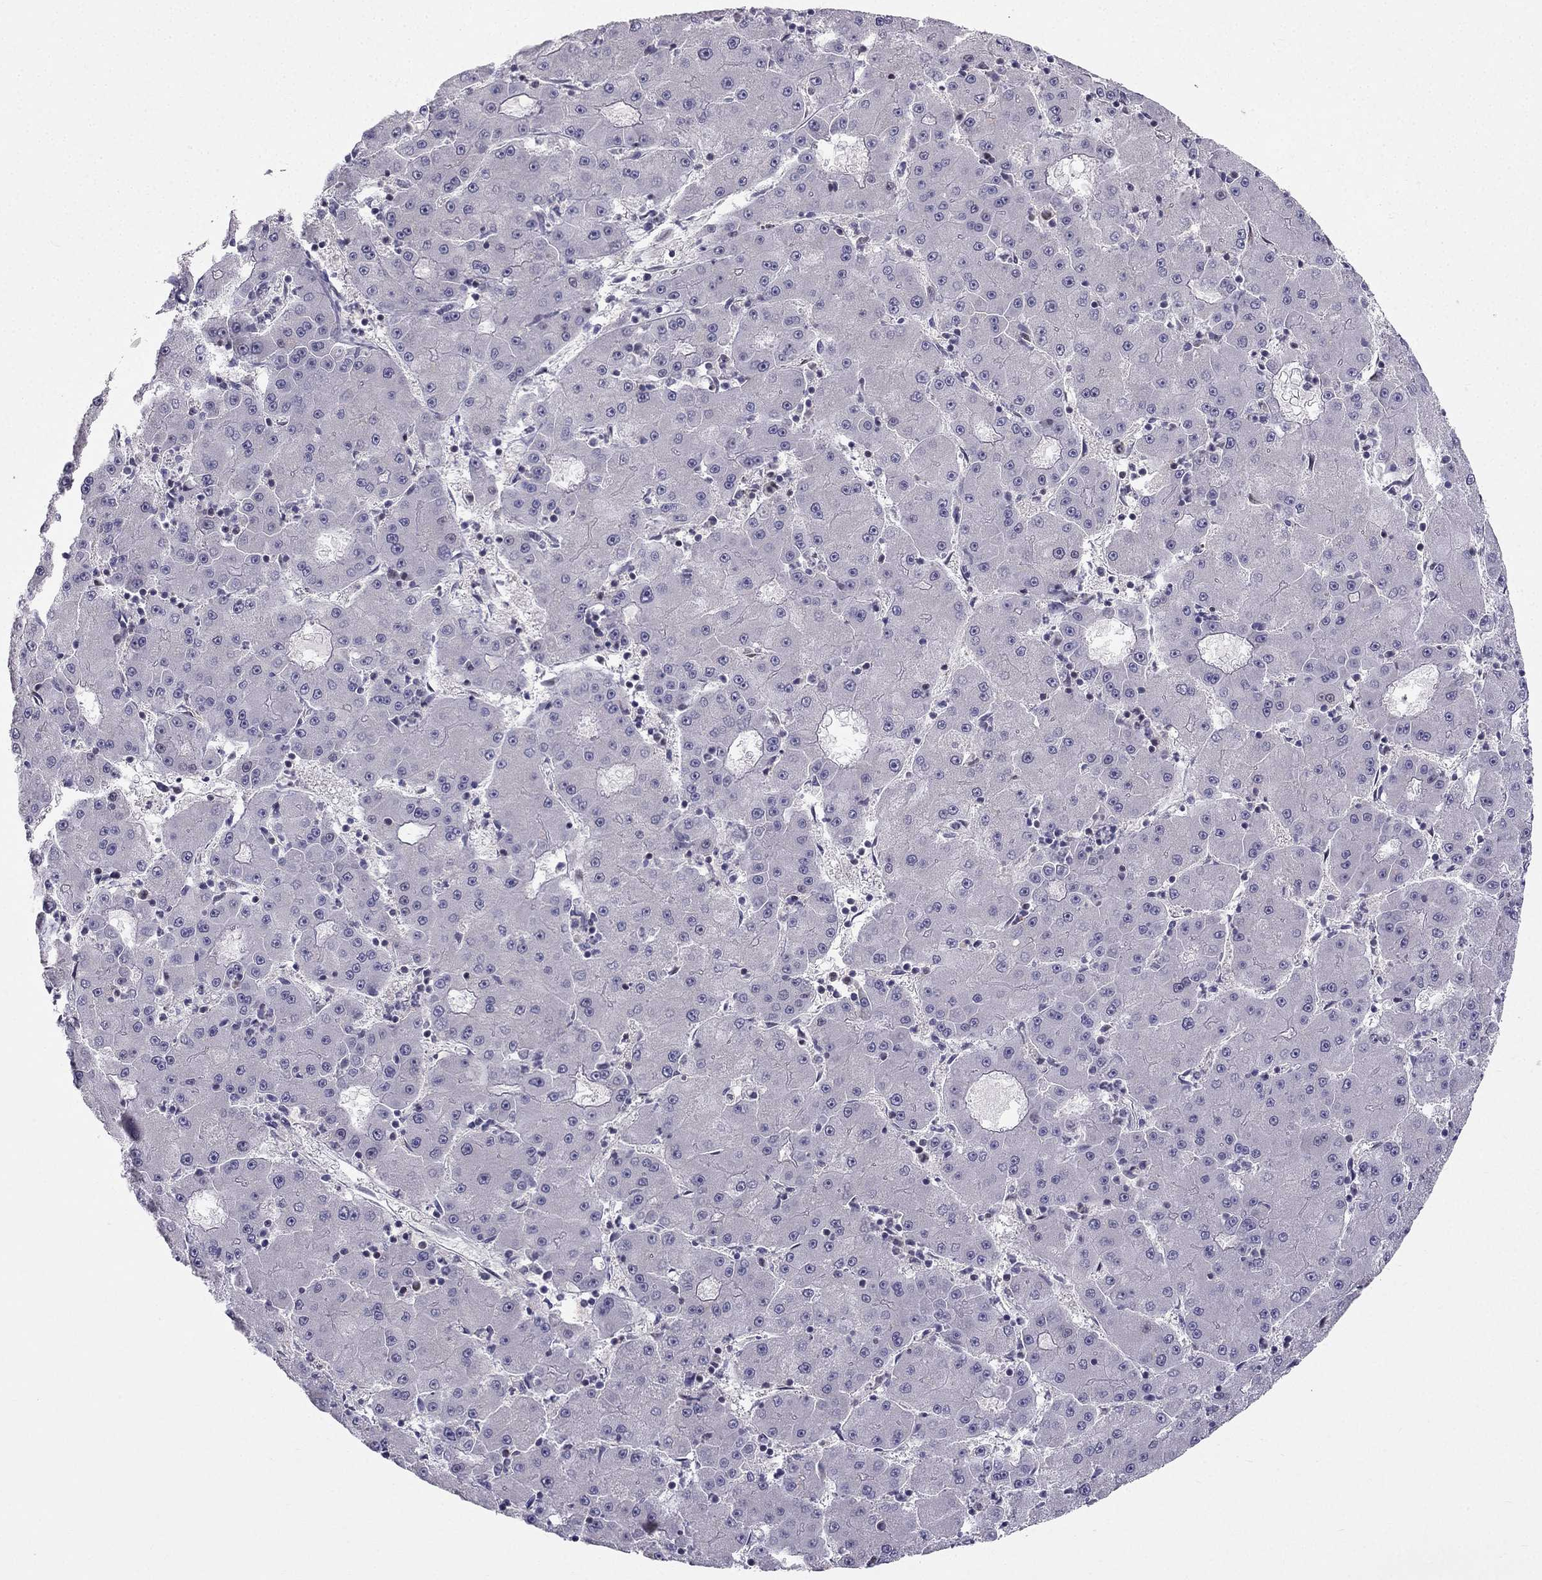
{"staining": {"intensity": "negative", "quantity": "none", "location": "none"}, "tissue": "liver cancer", "cell_type": "Tumor cells", "image_type": "cancer", "snomed": [{"axis": "morphology", "description": "Carcinoma, Hepatocellular, NOS"}, {"axis": "topography", "description": "Liver"}], "caption": "Human liver hepatocellular carcinoma stained for a protein using immunohistochemistry demonstrates no expression in tumor cells.", "gene": "SYT5", "patient": {"sex": "male", "age": 73}}